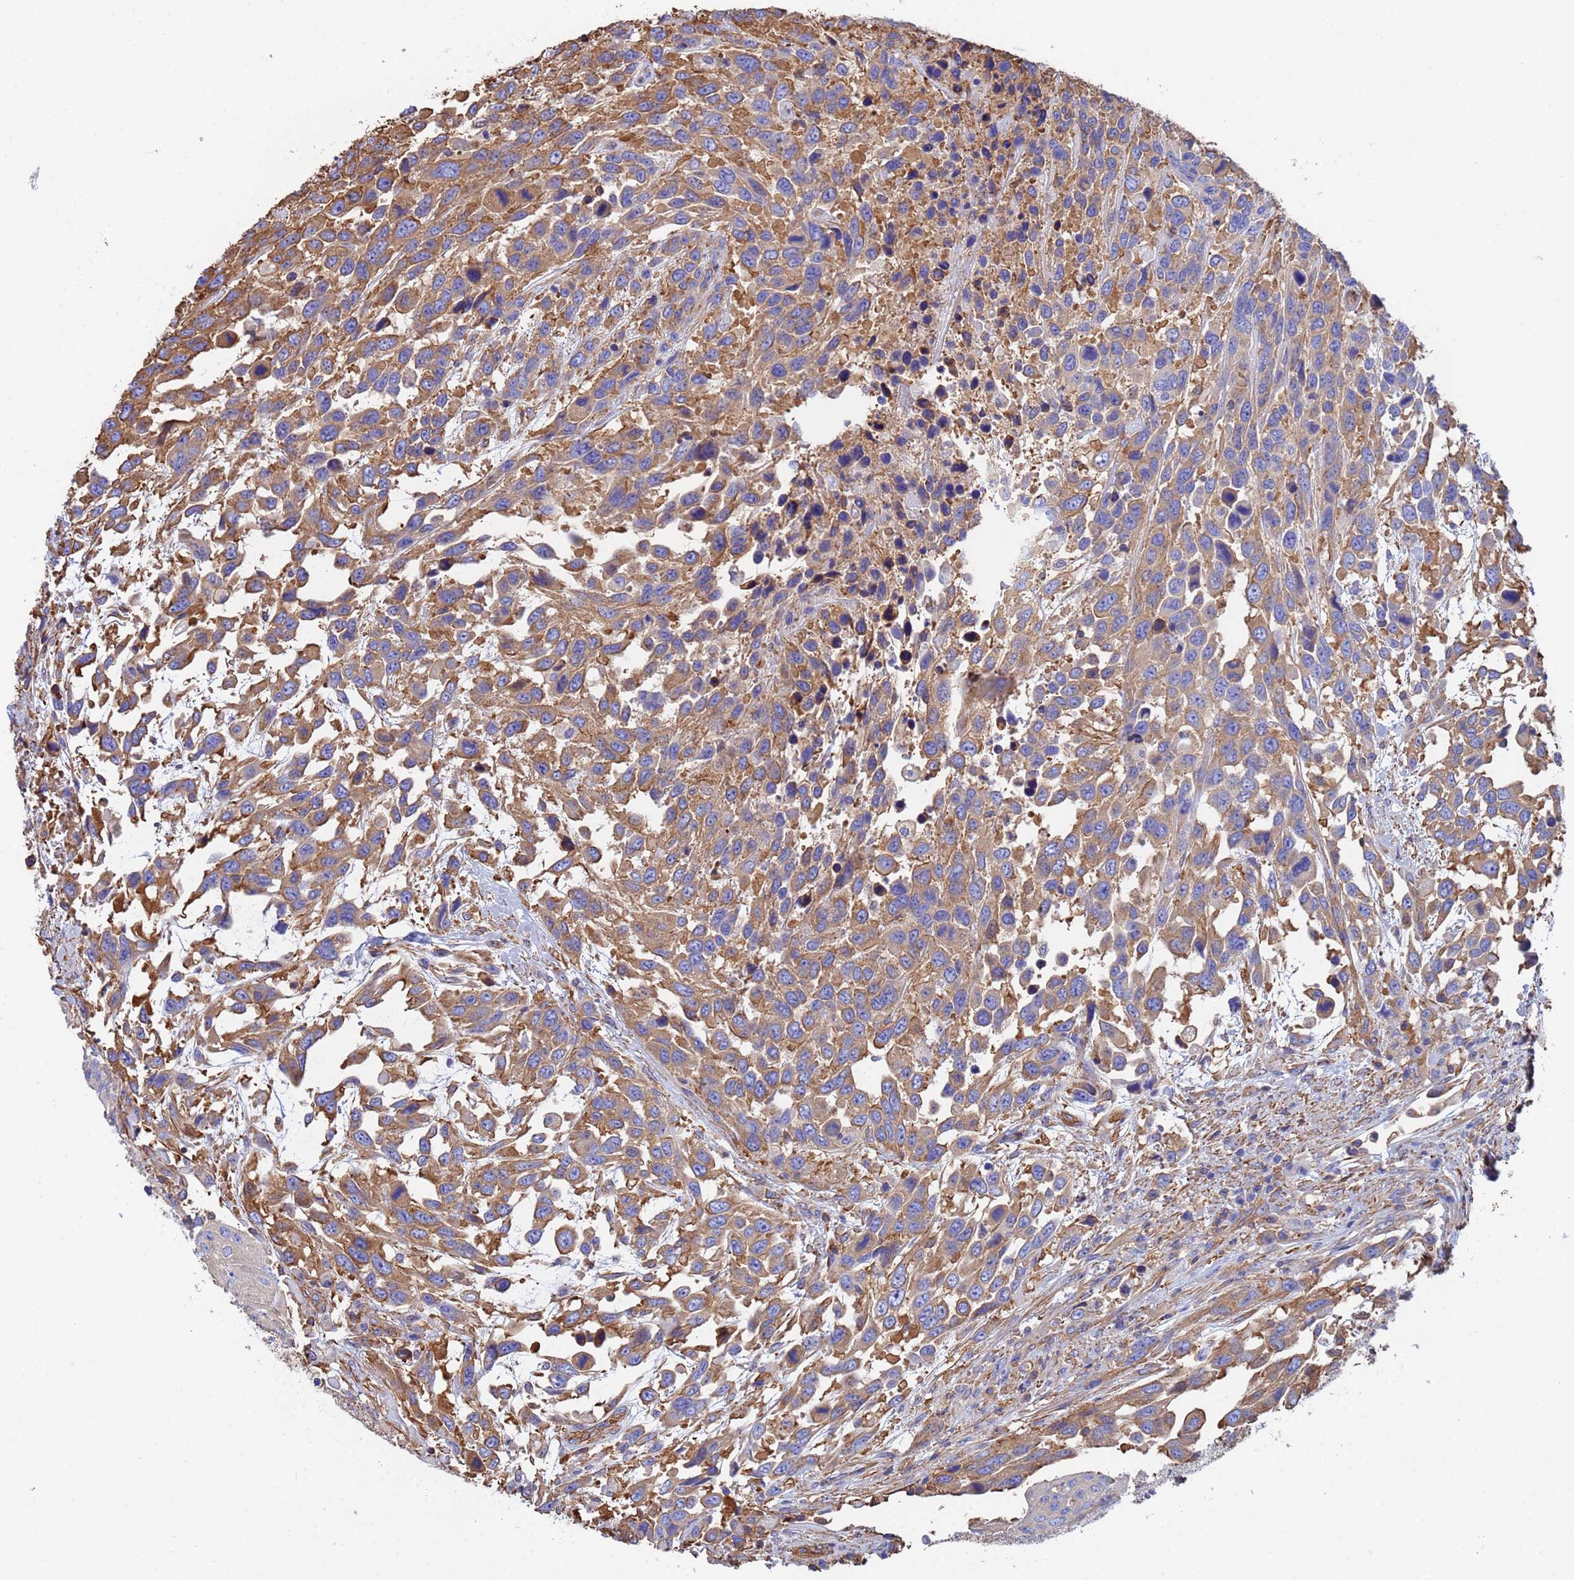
{"staining": {"intensity": "moderate", "quantity": ">75%", "location": "cytoplasmic/membranous"}, "tissue": "urothelial cancer", "cell_type": "Tumor cells", "image_type": "cancer", "snomed": [{"axis": "morphology", "description": "Urothelial carcinoma, High grade"}, {"axis": "topography", "description": "Urinary bladder"}], "caption": "Immunohistochemical staining of human urothelial cancer displays medium levels of moderate cytoplasmic/membranous staining in about >75% of tumor cells.", "gene": "MYL12A", "patient": {"sex": "female", "age": 70}}